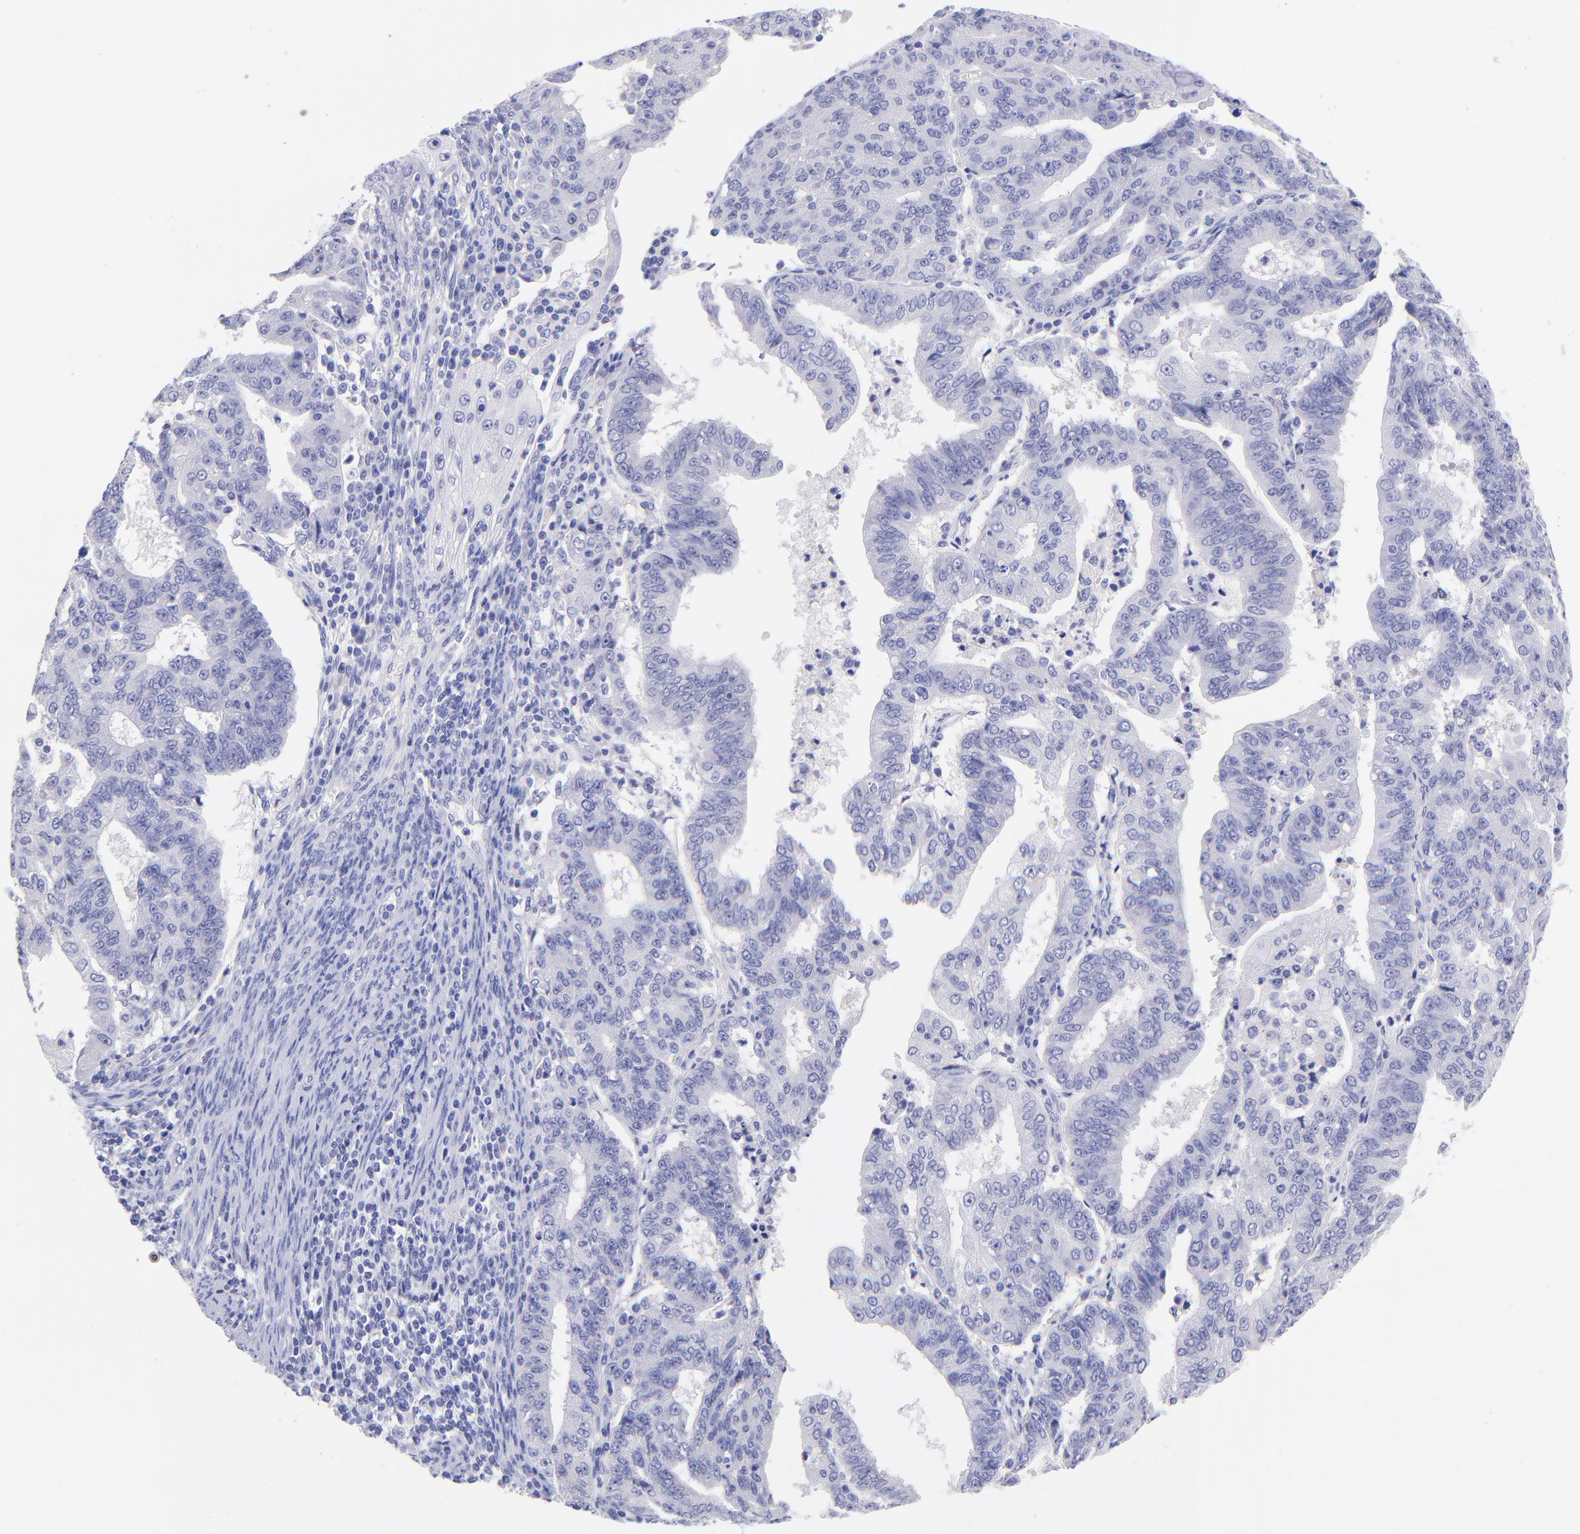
{"staining": {"intensity": "moderate", "quantity": "<25%", "location": "cytoplasmic/membranous"}, "tissue": "endometrial cancer", "cell_type": "Tumor cells", "image_type": "cancer", "snomed": [{"axis": "morphology", "description": "Adenocarcinoma, NOS"}, {"axis": "topography", "description": "Endometrium"}], "caption": "IHC histopathology image of neoplastic tissue: endometrial cancer stained using immunohistochemistry (IHC) reveals low levels of moderate protein expression localized specifically in the cytoplasmic/membranous of tumor cells, appearing as a cytoplasmic/membranous brown color.", "gene": "RAB3B", "patient": {"sex": "female", "age": 56}}